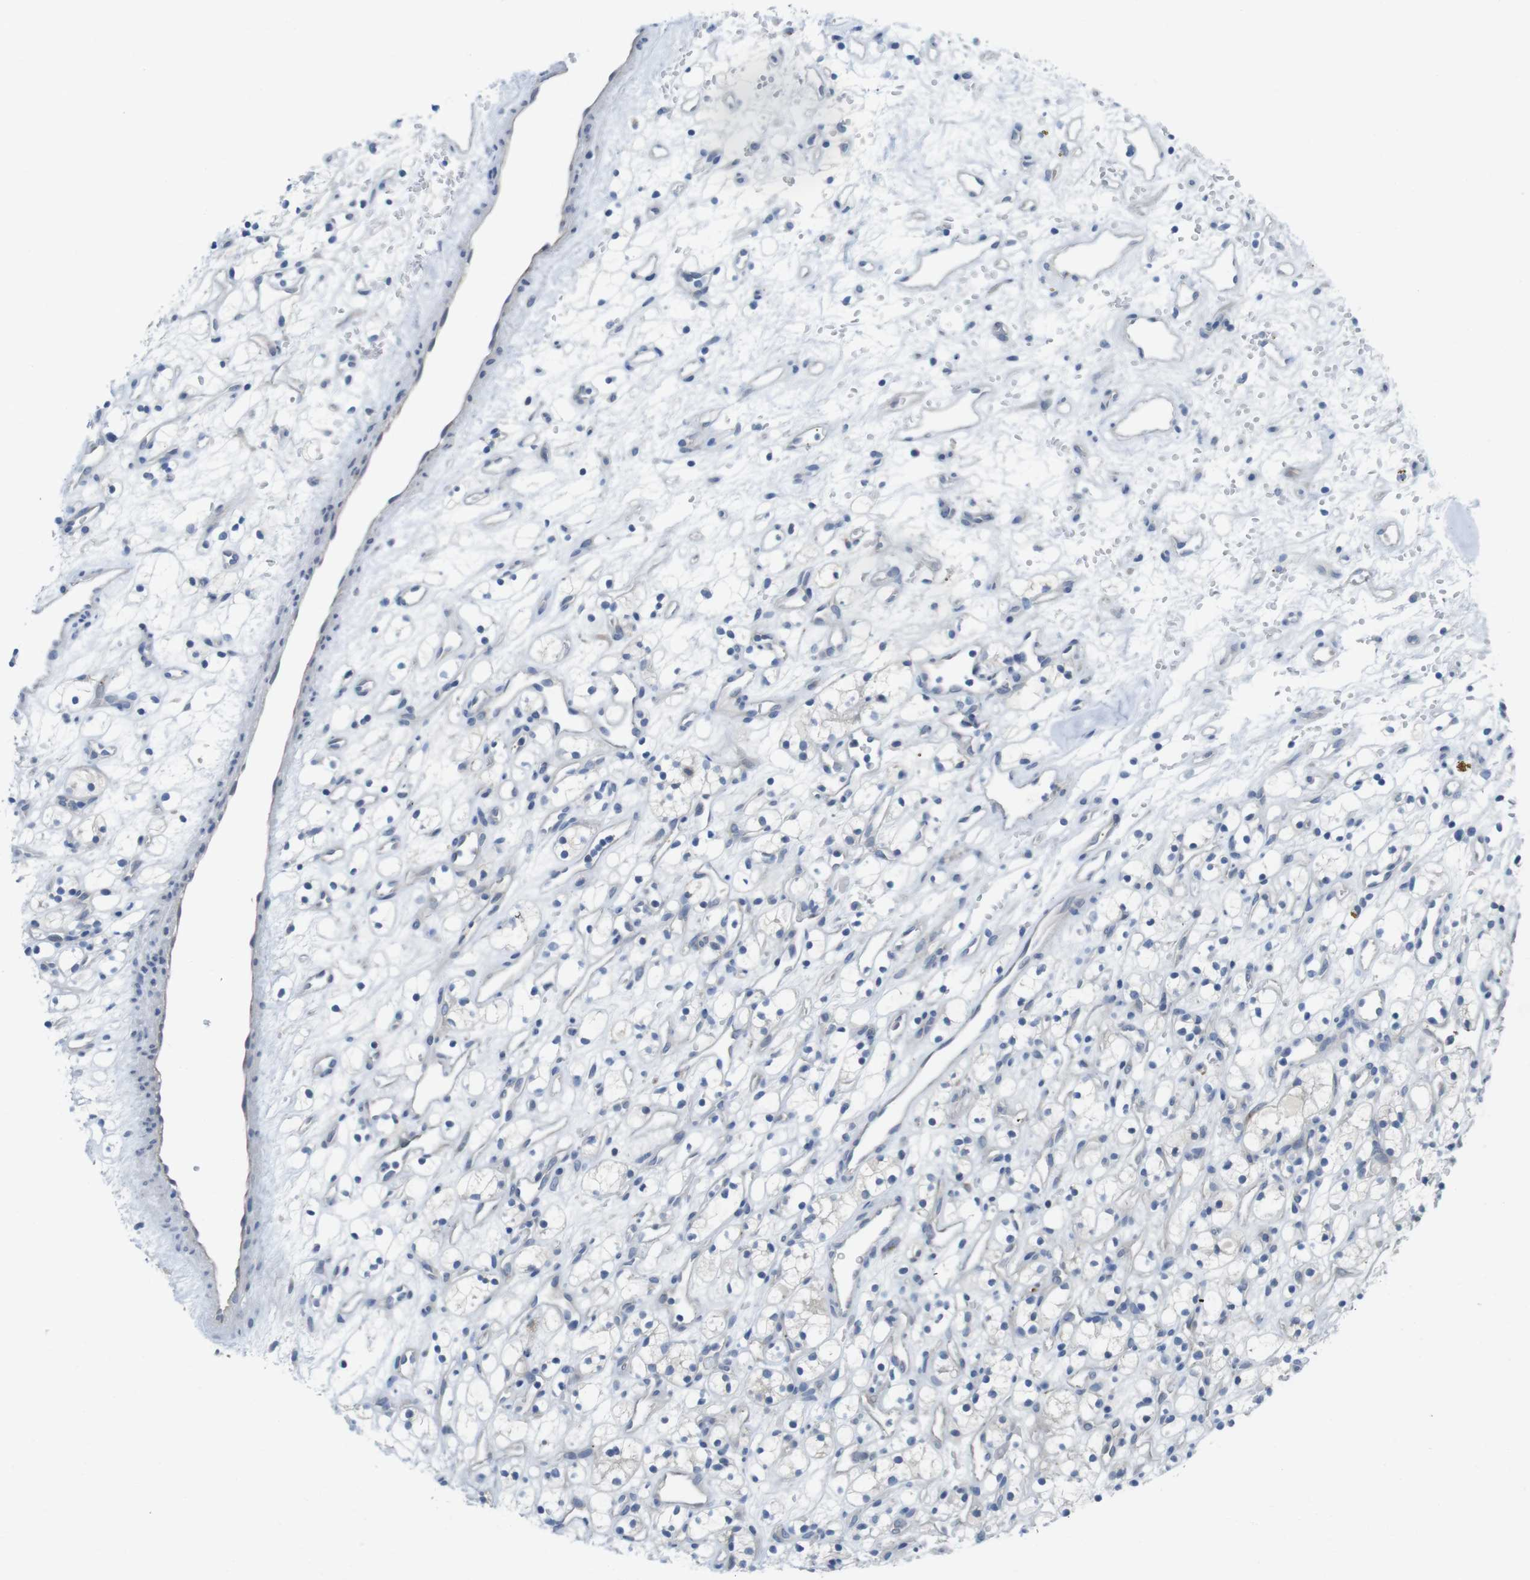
{"staining": {"intensity": "negative", "quantity": "none", "location": "none"}, "tissue": "renal cancer", "cell_type": "Tumor cells", "image_type": "cancer", "snomed": [{"axis": "morphology", "description": "Adenocarcinoma, NOS"}, {"axis": "topography", "description": "Kidney"}], "caption": "The image demonstrates no significant positivity in tumor cells of adenocarcinoma (renal). (DAB (3,3'-diaminobenzidine) immunohistochemistry, high magnification).", "gene": "CASP2", "patient": {"sex": "female", "age": 60}}